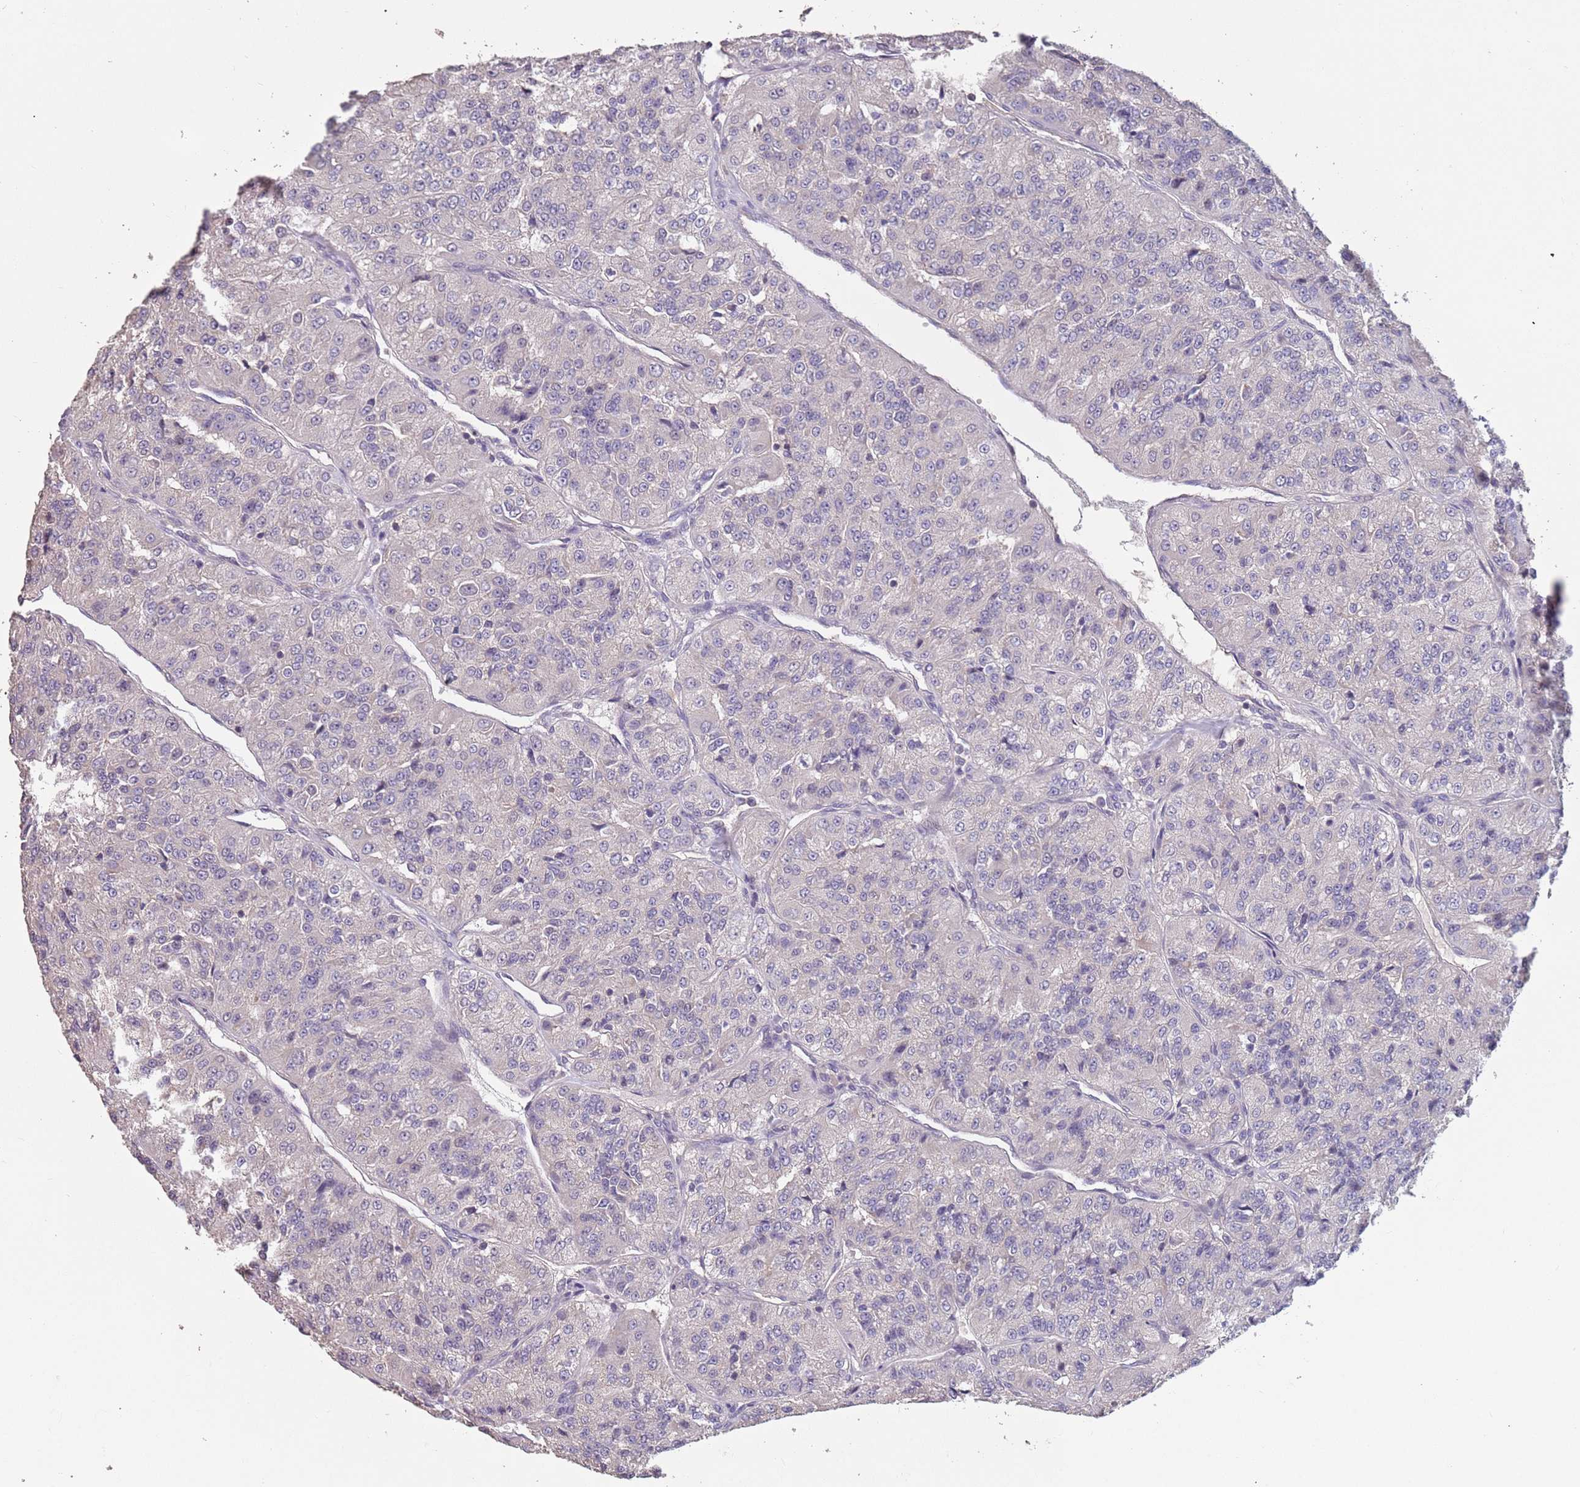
{"staining": {"intensity": "negative", "quantity": "none", "location": "none"}, "tissue": "renal cancer", "cell_type": "Tumor cells", "image_type": "cancer", "snomed": [{"axis": "morphology", "description": "Adenocarcinoma, NOS"}, {"axis": "topography", "description": "Kidney"}], "caption": "The immunohistochemistry (IHC) photomicrograph has no significant expression in tumor cells of renal cancer (adenocarcinoma) tissue. (DAB (3,3'-diaminobenzidine) IHC with hematoxylin counter stain).", "gene": "MBD3L1", "patient": {"sex": "female", "age": 63}}